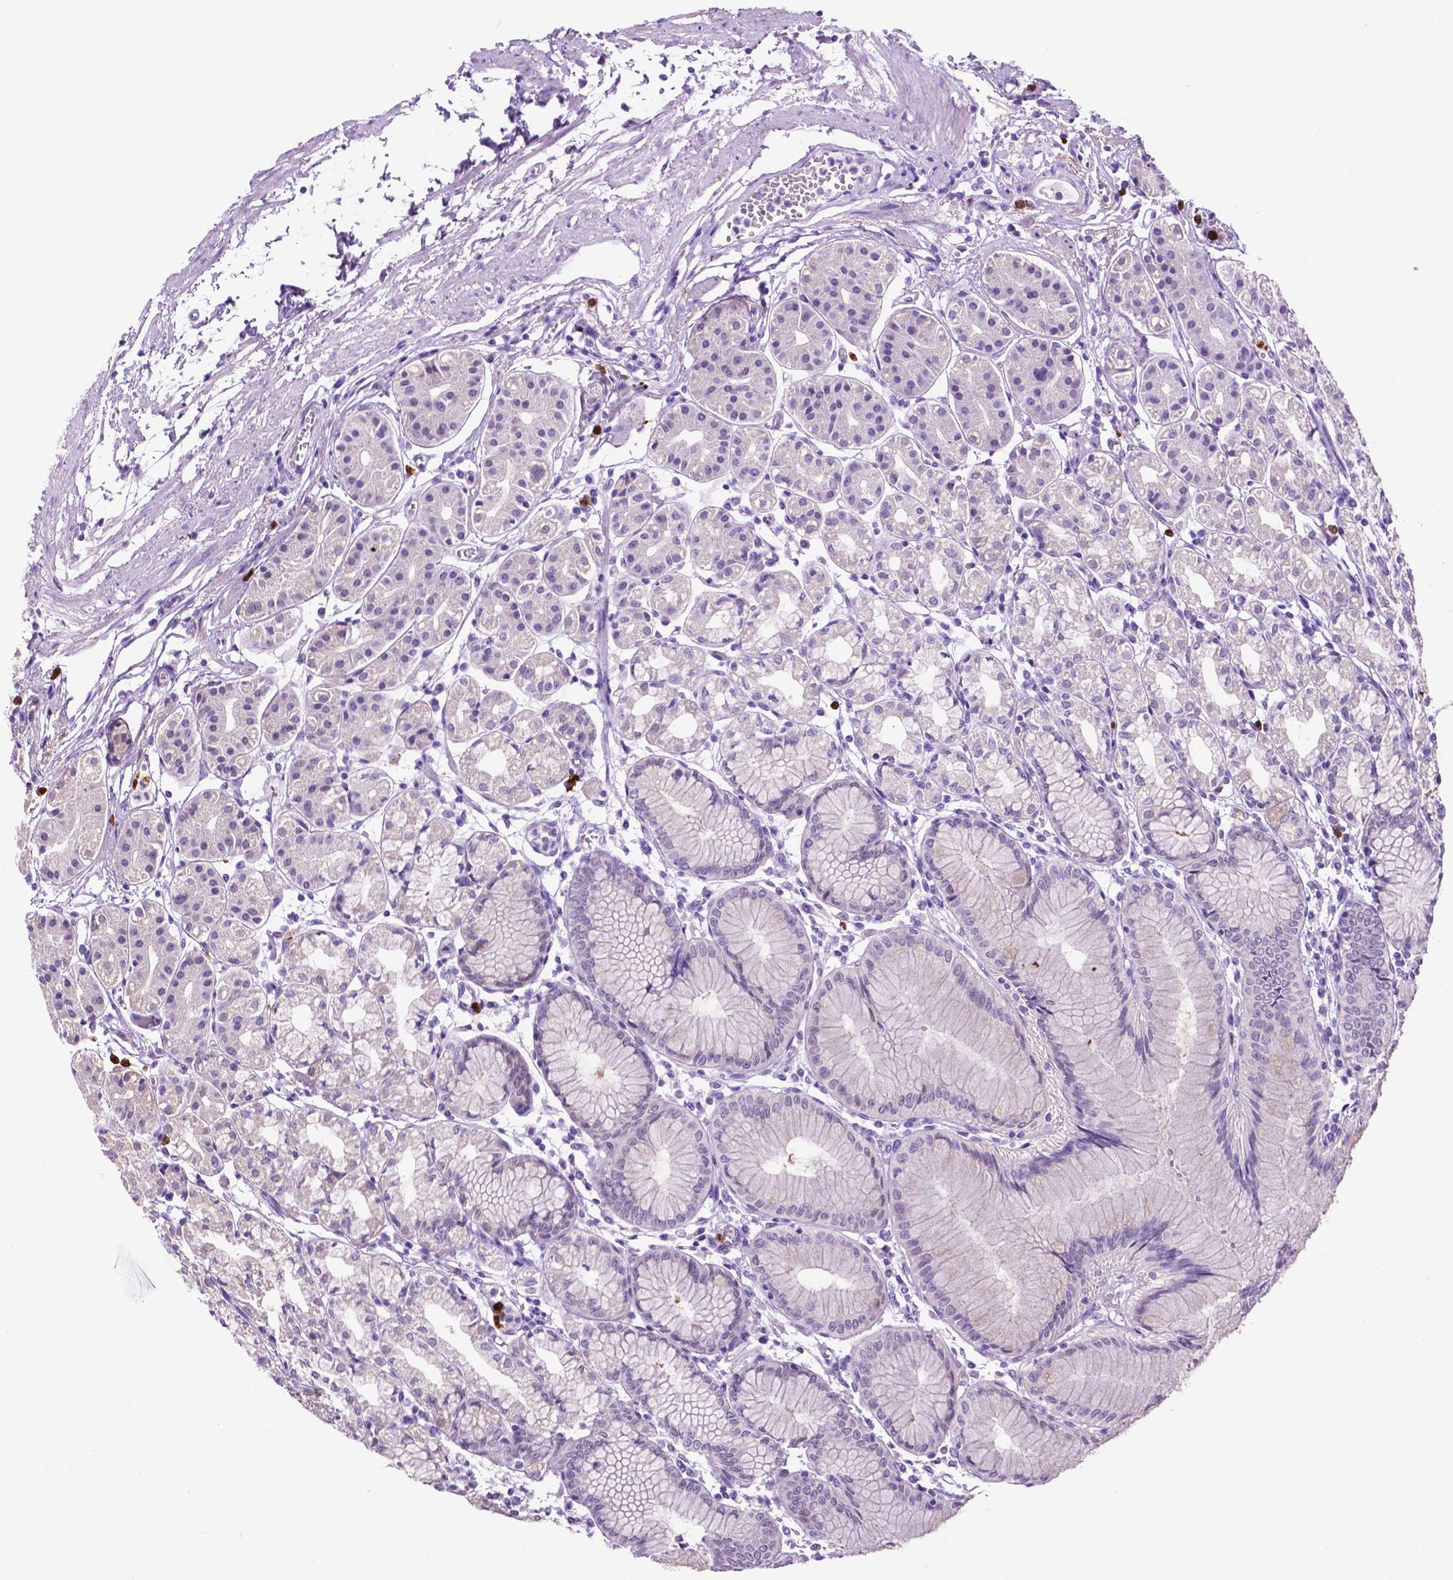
{"staining": {"intensity": "weak", "quantity": "<25%", "location": "cytoplasmic/membranous"}, "tissue": "stomach", "cell_type": "Glandular cells", "image_type": "normal", "snomed": [{"axis": "morphology", "description": "Normal tissue, NOS"}, {"axis": "topography", "description": "Skeletal muscle"}, {"axis": "topography", "description": "Stomach"}], "caption": "High power microscopy image of an immunohistochemistry (IHC) image of benign stomach, revealing no significant staining in glandular cells.", "gene": "MMP27", "patient": {"sex": "female", "age": 57}}